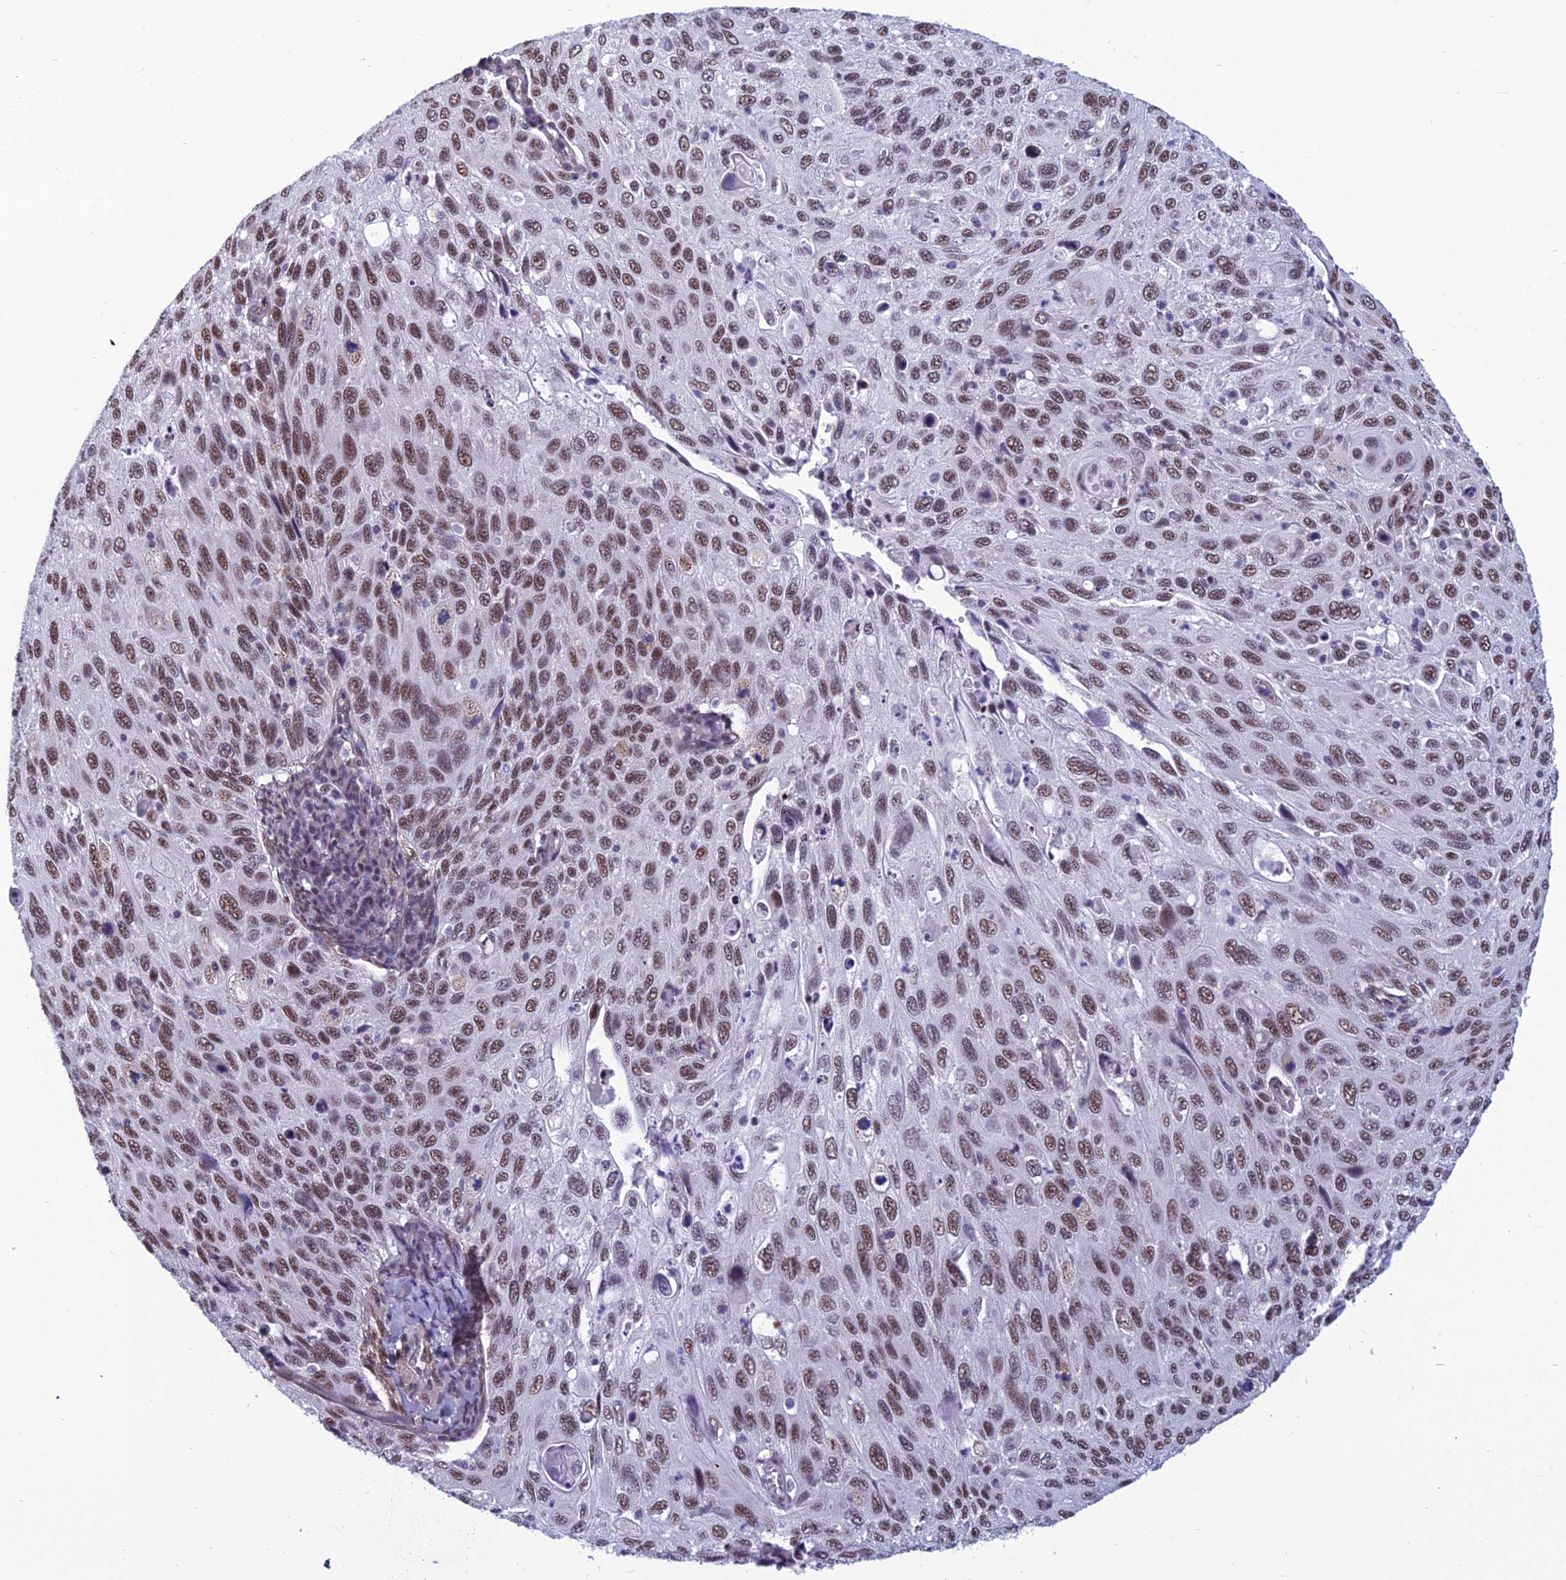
{"staining": {"intensity": "moderate", "quantity": ">75%", "location": "nuclear"}, "tissue": "cervical cancer", "cell_type": "Tumor cells", "image_type": "cancer", "snomed": [{"axis": "morphology", "description": "Squamous cell carcinoma, NOS"}, {"axis": "topography", "description": "Cervix"}], "caption": "Immunohistochemical staining of human cervical cancer displays moderate nuclear protein staining in approximately >75% of tumor cells. Nuclei are stained in blue.", "gene": "RSRC1", "patient": {"sex": "female", "age": 70}}